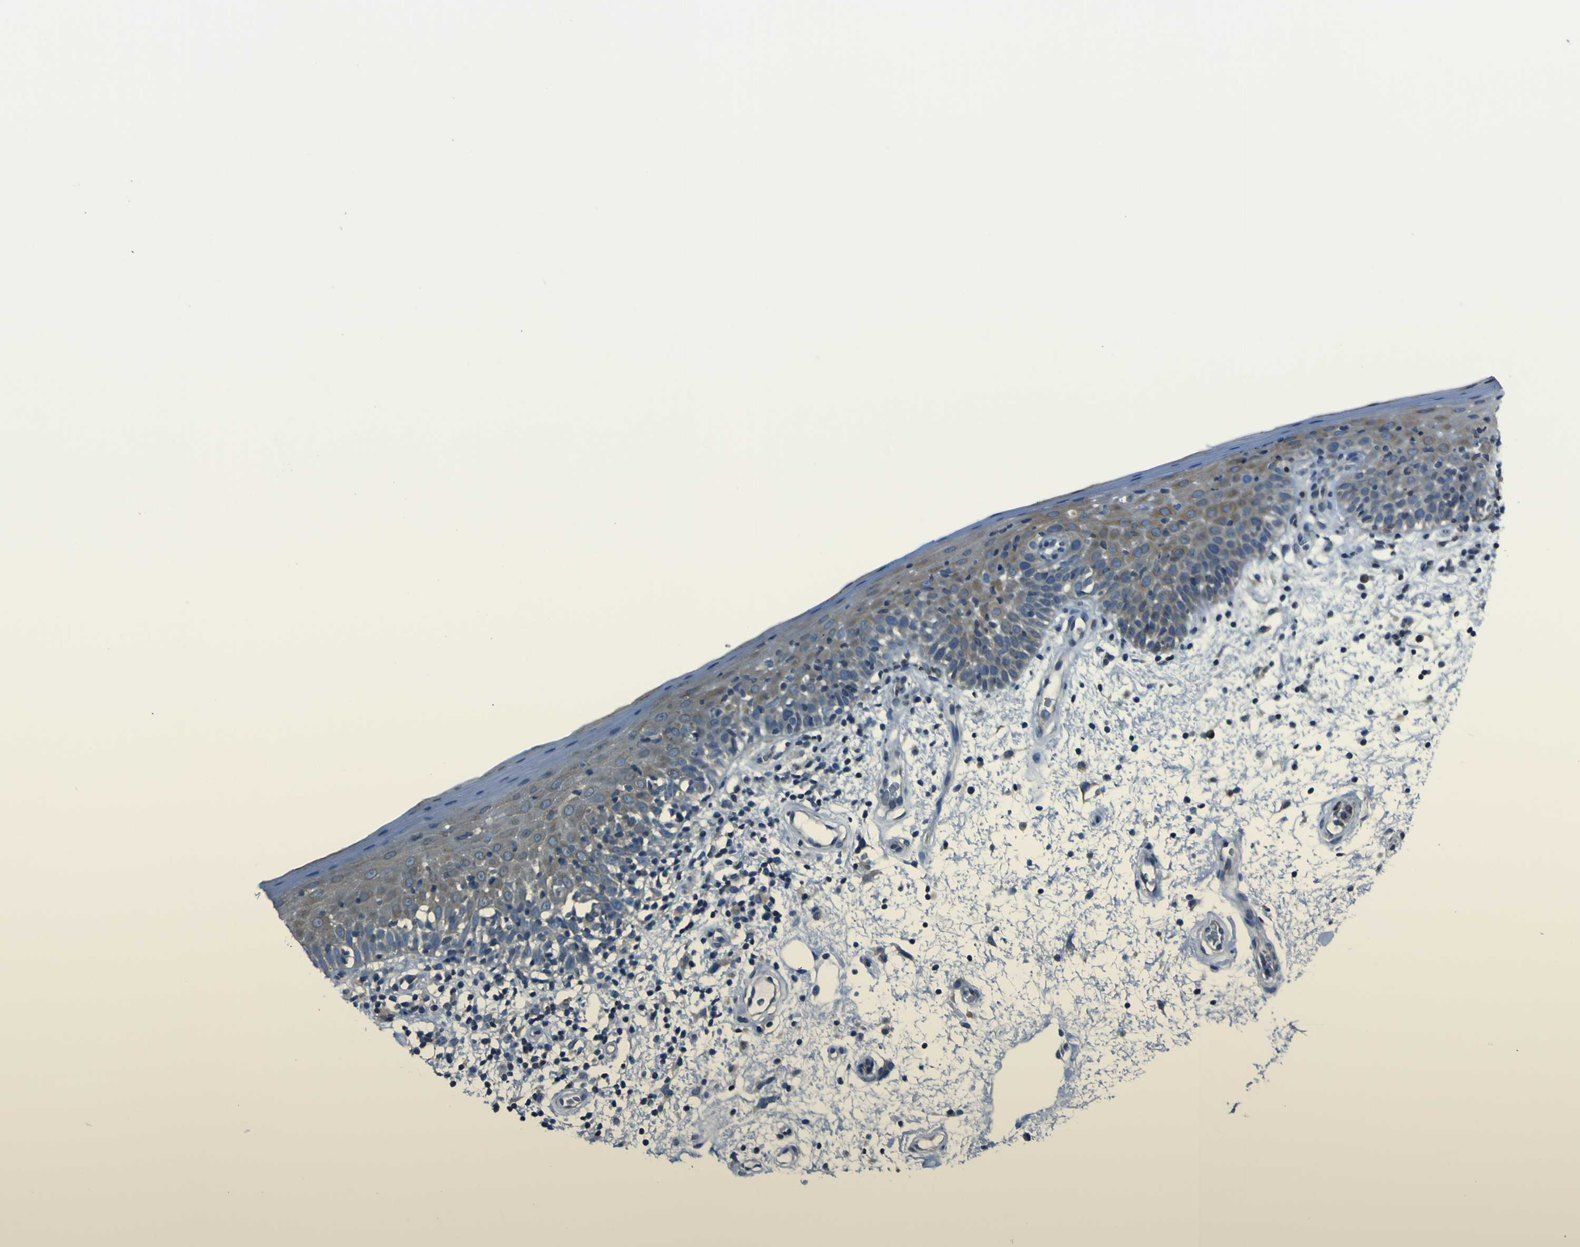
{"staining": {"intensity": "moderate", "quantity": ">75%", "location": "cytoplasmic/membranous"}, "tissue": "oral mucosa", "cell_type": "Squamous epithelial cells", "image_type": "normal", "snomed": [{"axis": "morphology", "description": "Normal tissue, NOS"}, {"axis": "morphology", "description": "Squamous cell carcinoma, NOS"}, {"axis": "topography", "description": "Skeletal muscle"}, {"axis": "topography", "description": "Oral tissue"}, {"axis": "topography", "description": "Head-Neck"}], "caption": "High-magnification brightfield microscopy of benign oral mucosa stained with DAB (3,3'-diaminobenzidine) (brown) and counterstained with hematoxylin (blue). squamous epithelial cells exhibit moderate cytoplasmic/membranous staining is appreciated in approximately>75% of cells. The protein of interest is shown in brown color, while the nuclei are stained blue.", "gene": "STIM1", "patient": {"sex": "male", "age": 71}}